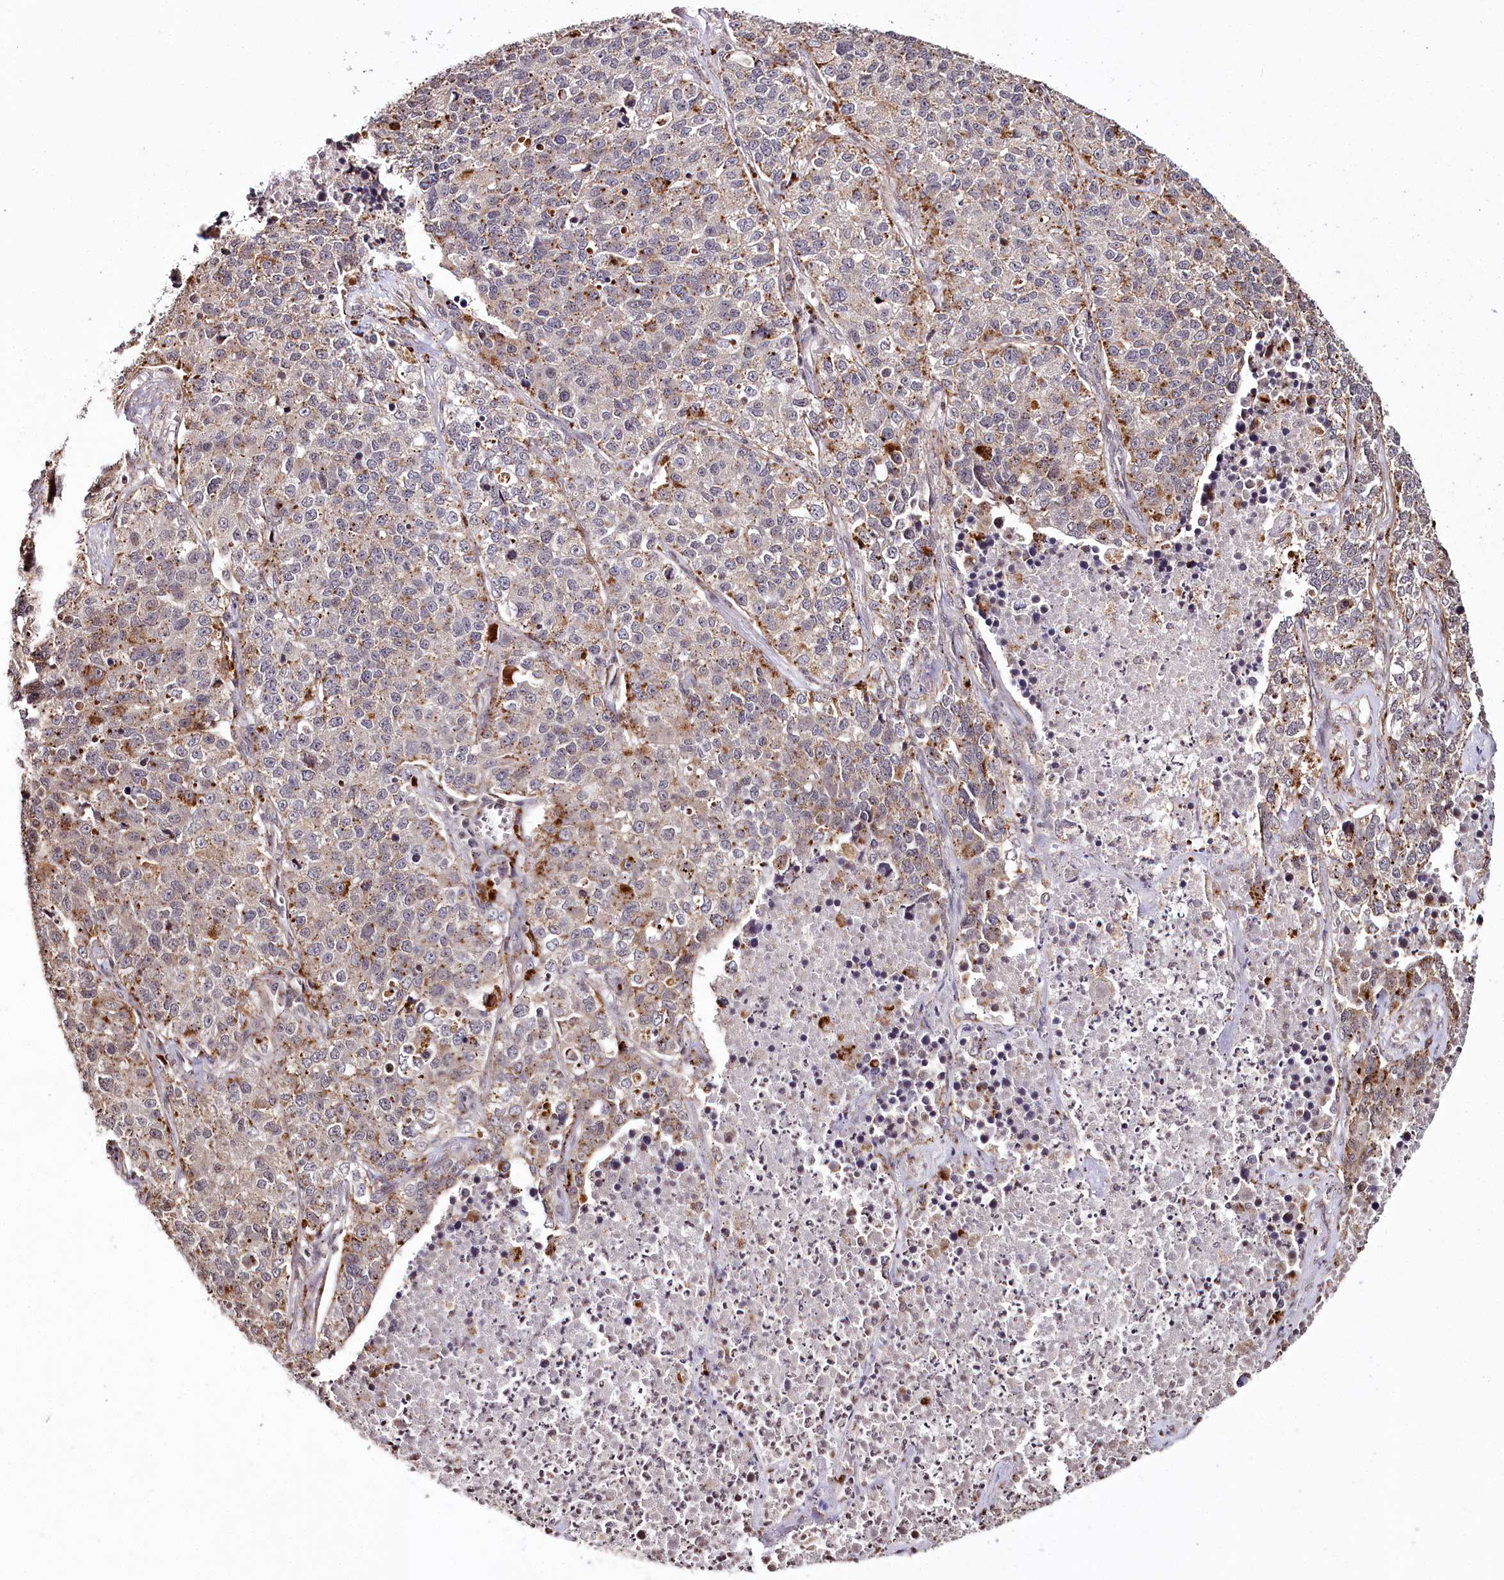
{"staining": {"intensity": "moderate", "quantity": "<25%", "location": "cytoplasmic/membranous"}, "tissue": "lung cancer", "cell_type": "Tumor cells", "image_type": "cancer", "snomed": [{"axis": "morphology", "description": "Adenocarcinoma, NOS"}, {"axis": "topography", "description": "Lung"}], "caption": "The photomicrograph displays immunohistochemical staining of lung cancer (adenocarcinoma). There is moderate cytoplasmic/membranous positivity is identified in about <25% of tumor cells. (DAB (3,3'-diaminobenzidine) IHC with brightfield microscopy, high magnification).", "gene": "HOXC8", "patient": {"sex": "male", "age": 49}}